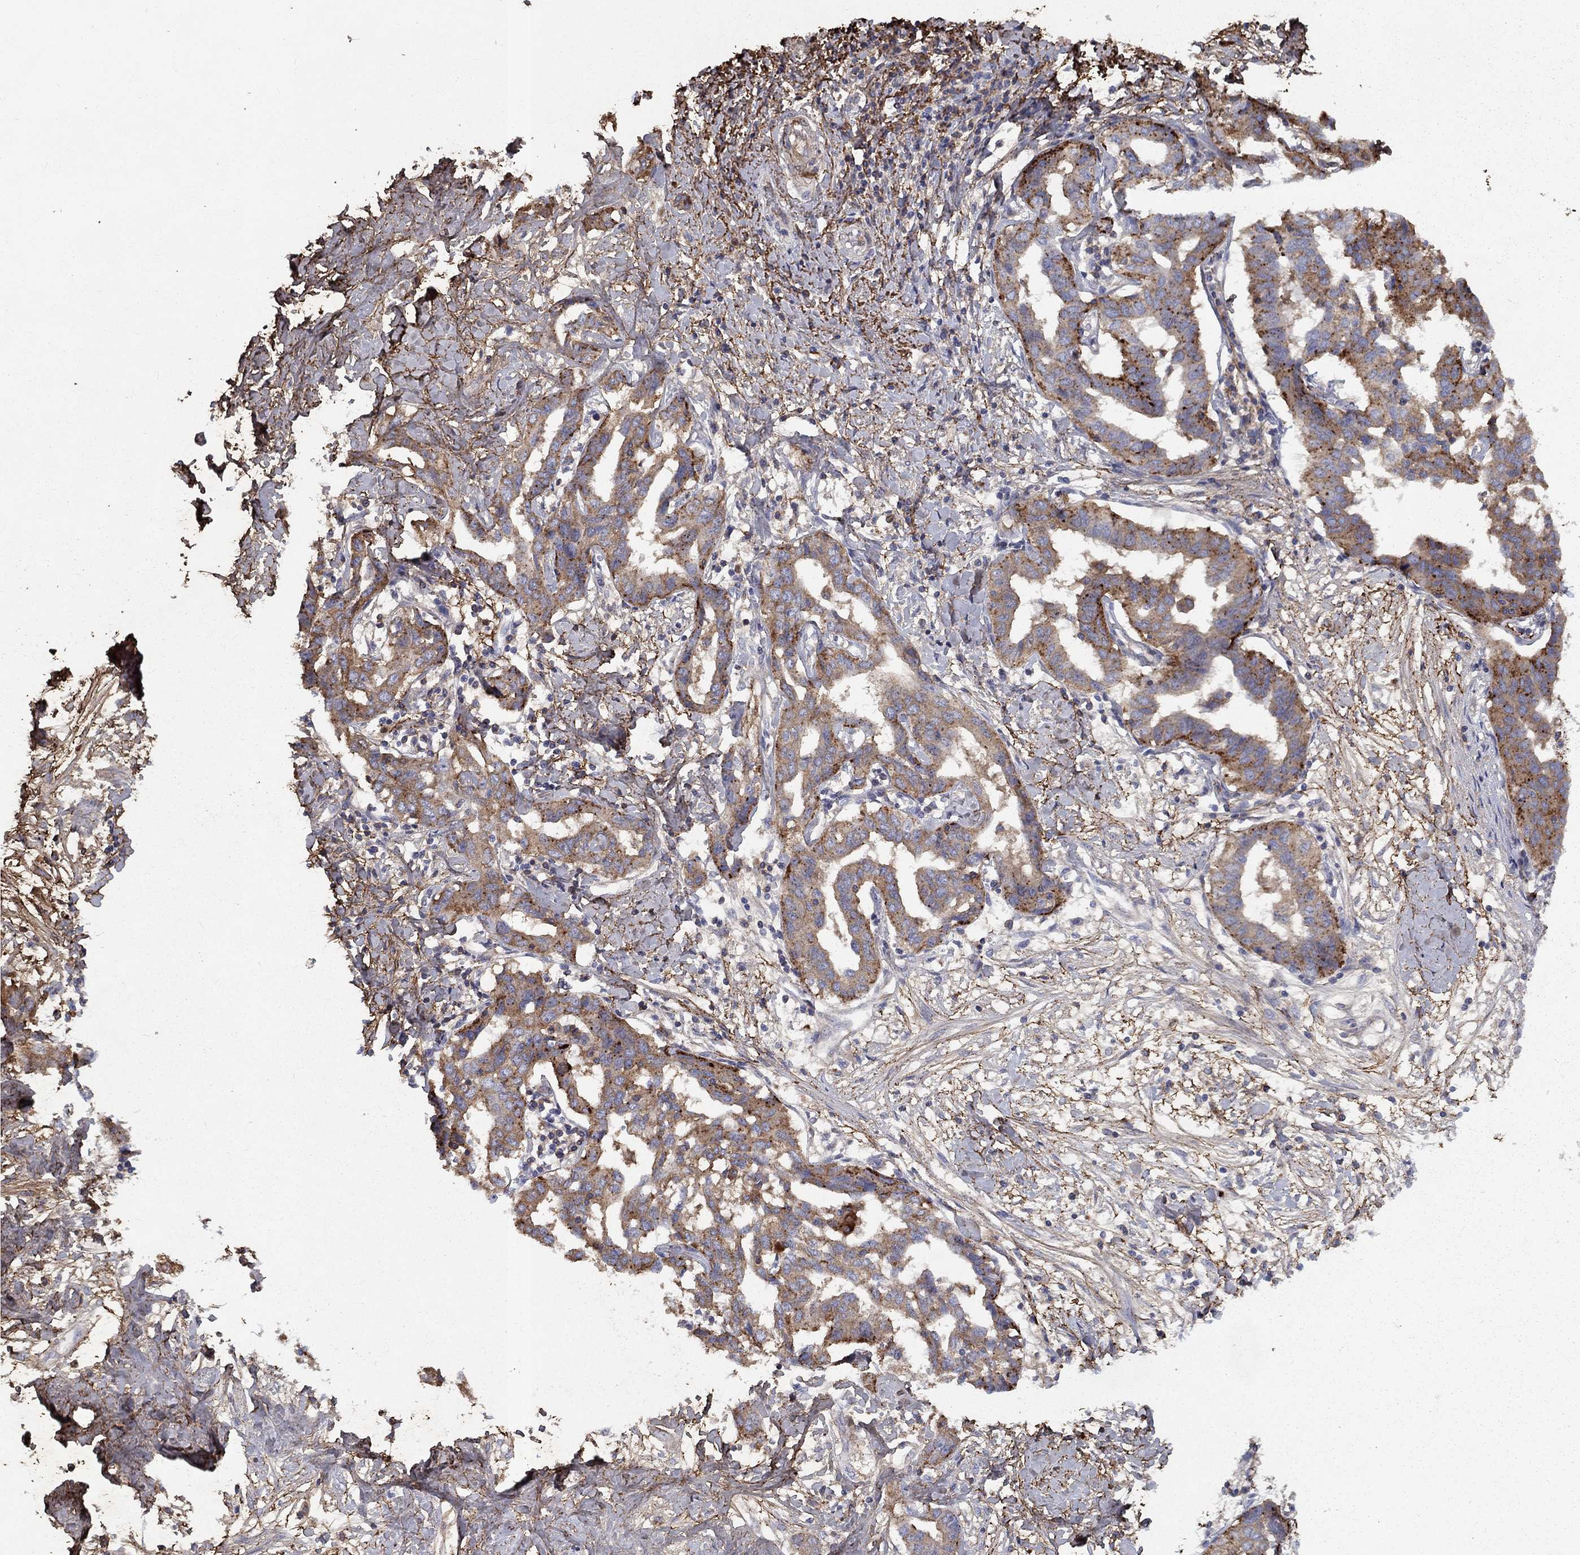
{"staining": {"intensity": "strong", "quantity": "<25%", "location": "cytoplasmic/membranous"}, "tissue": "liver cancer", "cell_type": "Tumor cells", "image_type": "cancer", "snomed": [{"axis": "morphology", "description": "Cholangiocarcinoma"}, {"axis": "topography", "description": "Liver"}], "caption": "IHC image of cholangiocarcinoma (liver) stained for a protein (brown), which exhibits medium levels of strong cytoplasmic/membranous expression in about <25% of tumor cells.", "gene": "EPDR1", "patient": {"sex": "male", "age": 59}}